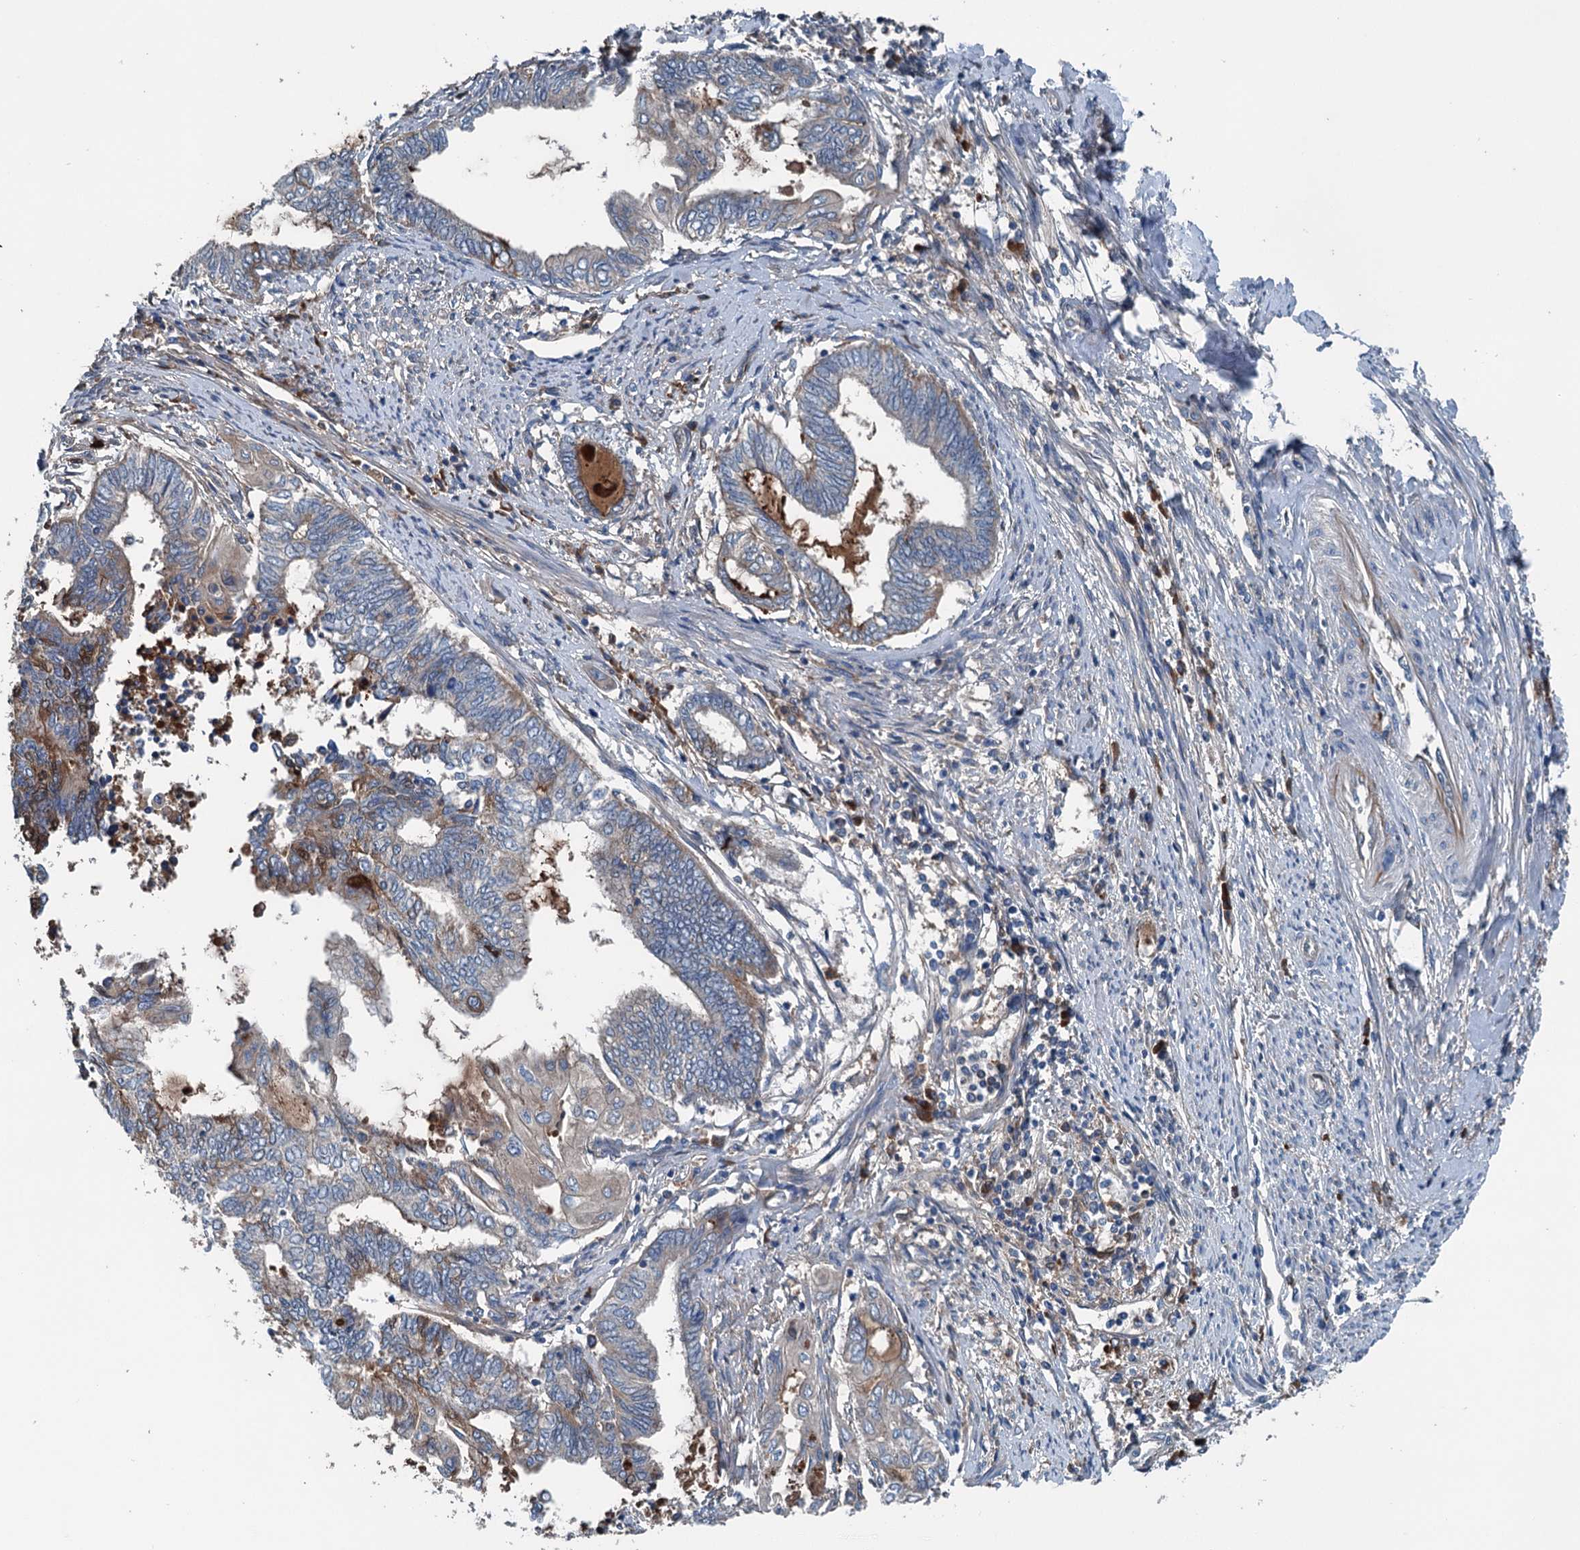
{"staining": {"intensity": "weak", "quantity": "<25%", "location": "cytoplasmic/membranous"}, "tissue": "endometrial cancer", "cell_type": "Tumor cells", "image_type": "cancer", "snomed": [{"axis": "morphology", "description": "Adenocarcinoma, NOS"}, {"axis": "topography", "description": "Uterus"}, {"axis": "topography", "description": "Endometrium"}], "caption": "This is a photomicrograph of IHC staining of endometrial cancer (adenocarcinoma), which shows no expression in tumor cells.", "gene": "PDSS1", "patient": {"sex": "female", "age": 70}}